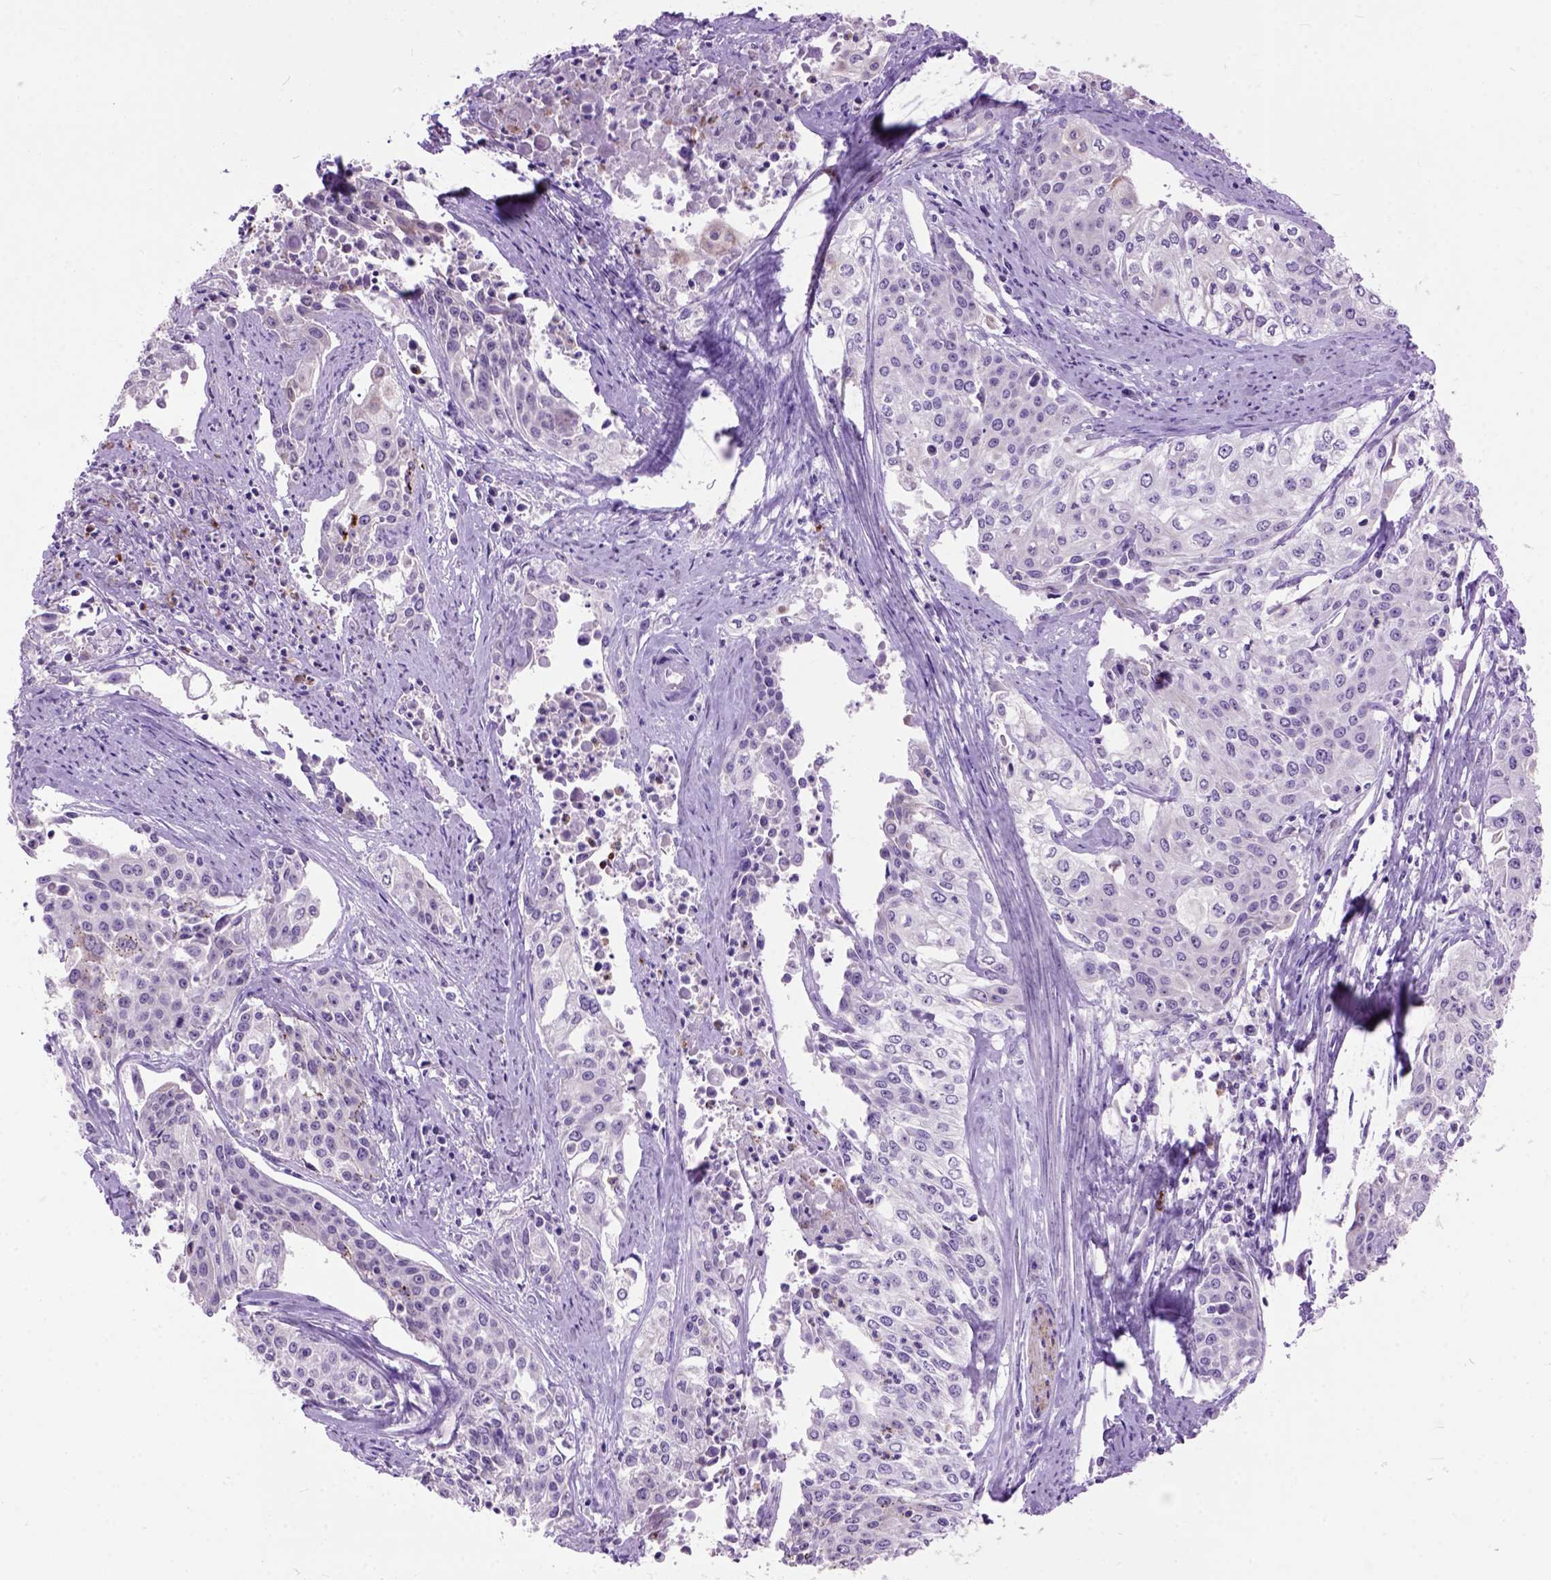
{"staining": {"intensity": "negative", "quantity": "none", "location": "none"}, "tissue": "cervical cancer", "cell_type": "Tumor cells", "image_type": "cancer", "snomed": [{"axis": "morphology", "description": "Squamous cell carcinoma, NOS"}, {"axis": "topography", "description": "Cervix"}], "caption": "High power microscopy image of an immunohistochemistry photomicrograph of cervical cancer, revealing no significant expression in tumor cells.", "gene": "MAPT", "patient": {"sex": "female", "age": 39}}